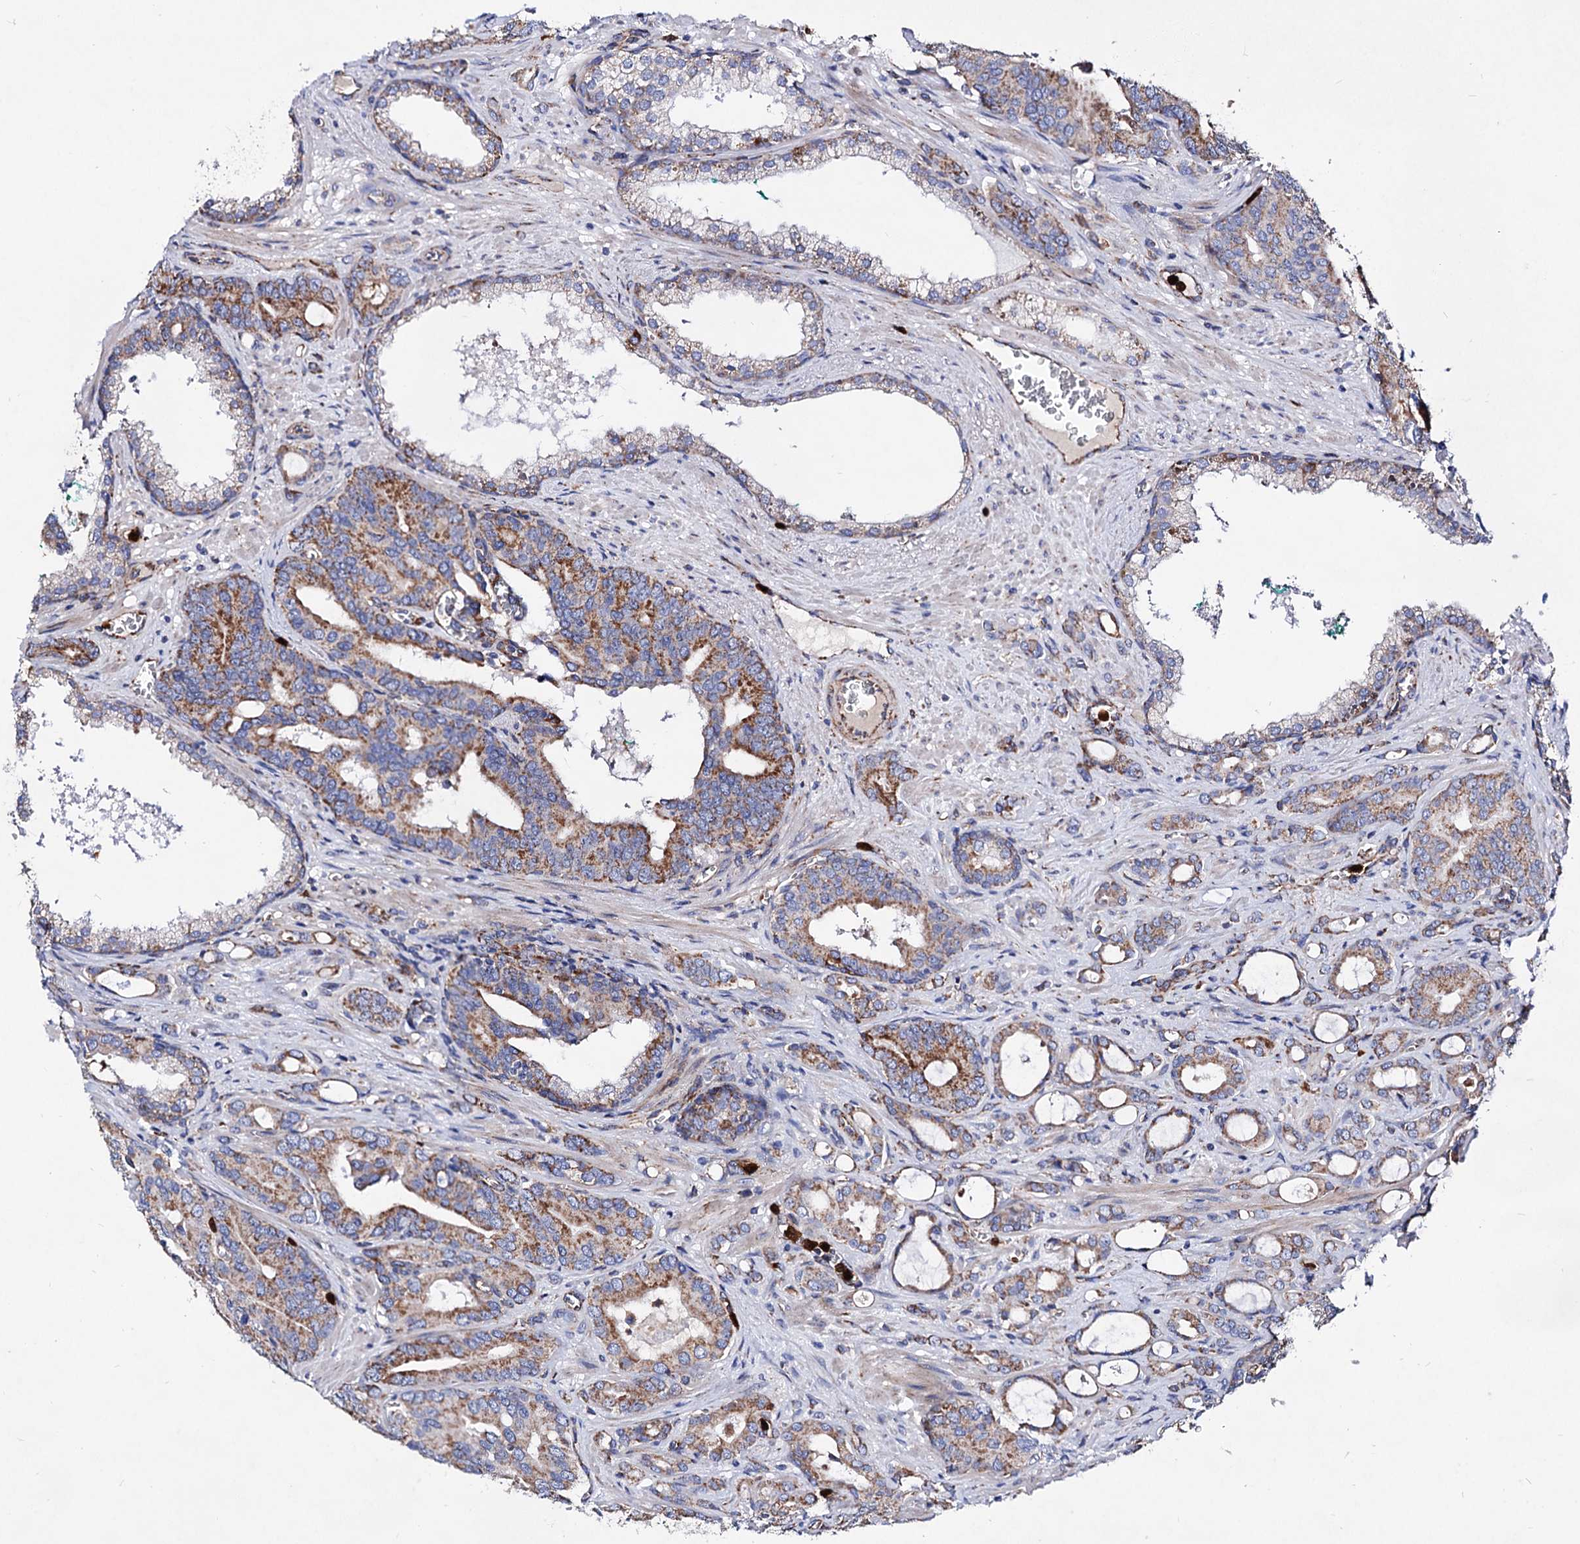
{"staining": {"intensity": "moderate", "quantity": ">75%", "location": "cytoplasmic/membranous"}, "tissue": "prostate cancer", "cell_type": "Tumor cells", "image_type": "cancer", "snomed": [{"axis": "morphology", "description": "Adenocarcinoma, High grade"}, {"axis": "topography", "description": "Prostate"}], "caption": "High-magnification brightfield microscopy of prostate cancer (high-grade adenocarcinoma) stained with DAB (3,3'-diaminobenzidine) (brown) and counterstained with hematoxylin (blue). tumor cells exhibit moderate cytoplasmic/membranous positivity is present in about>75% of cells.", "gene": "ACAD9", "patient": {"sex": "male", "age": 72}}